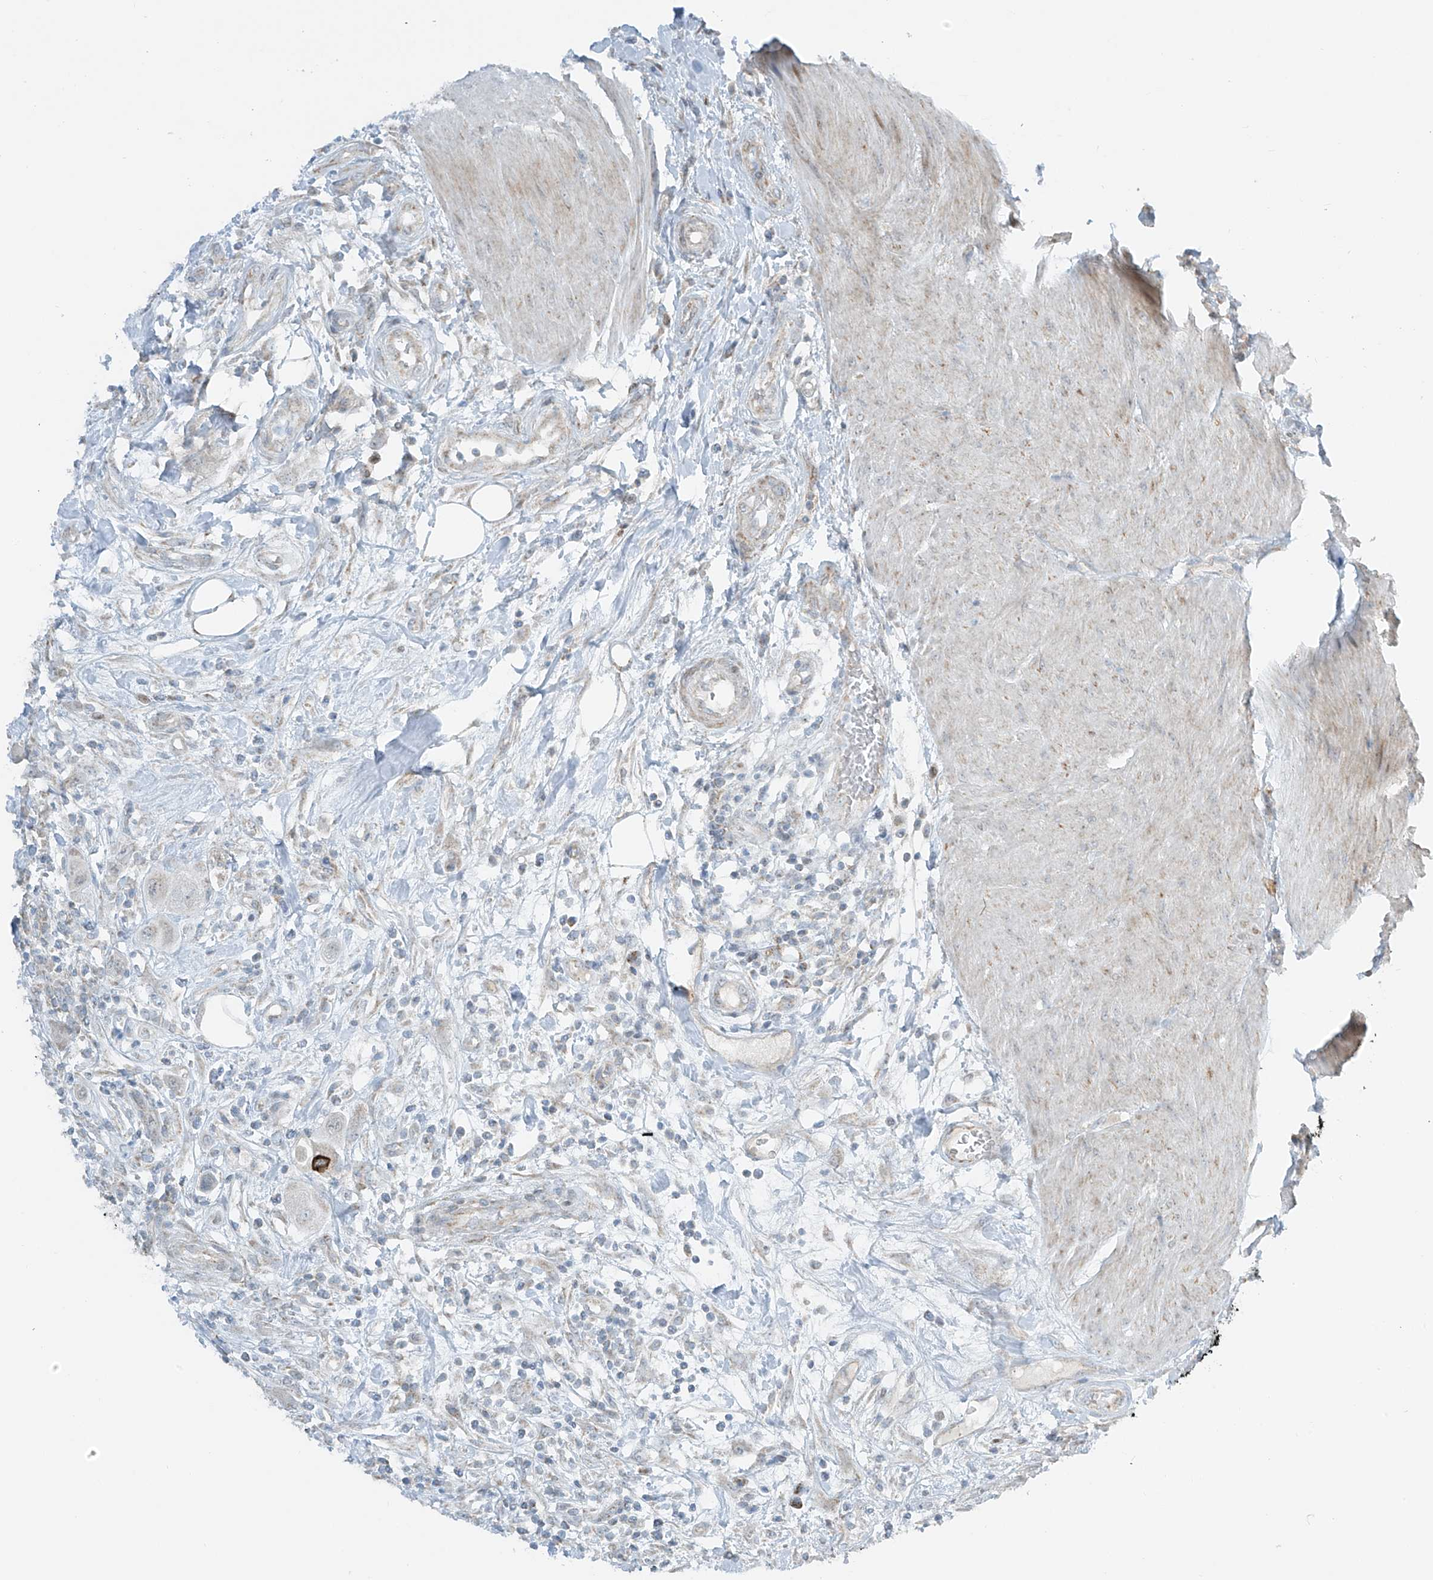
{"staining": {"intensity": "negative", "quantity": "none", "location": "none"}, "tissue": "urothelial cancer", "cell_type": "Tumor cells", "image_type": "cancer", "snomed": [{"axis": "morphology", "description": "Urothelial carcinoma, High grade"}, {"axis": "topography", "description": "Urinary bladder"}], "caption": "Immunohistochemical staining of human urothelial cancer shows no significant positivity in tumor cells.", "gene": "SMDT1", "patient": {"sex": "male", "age": 50}}